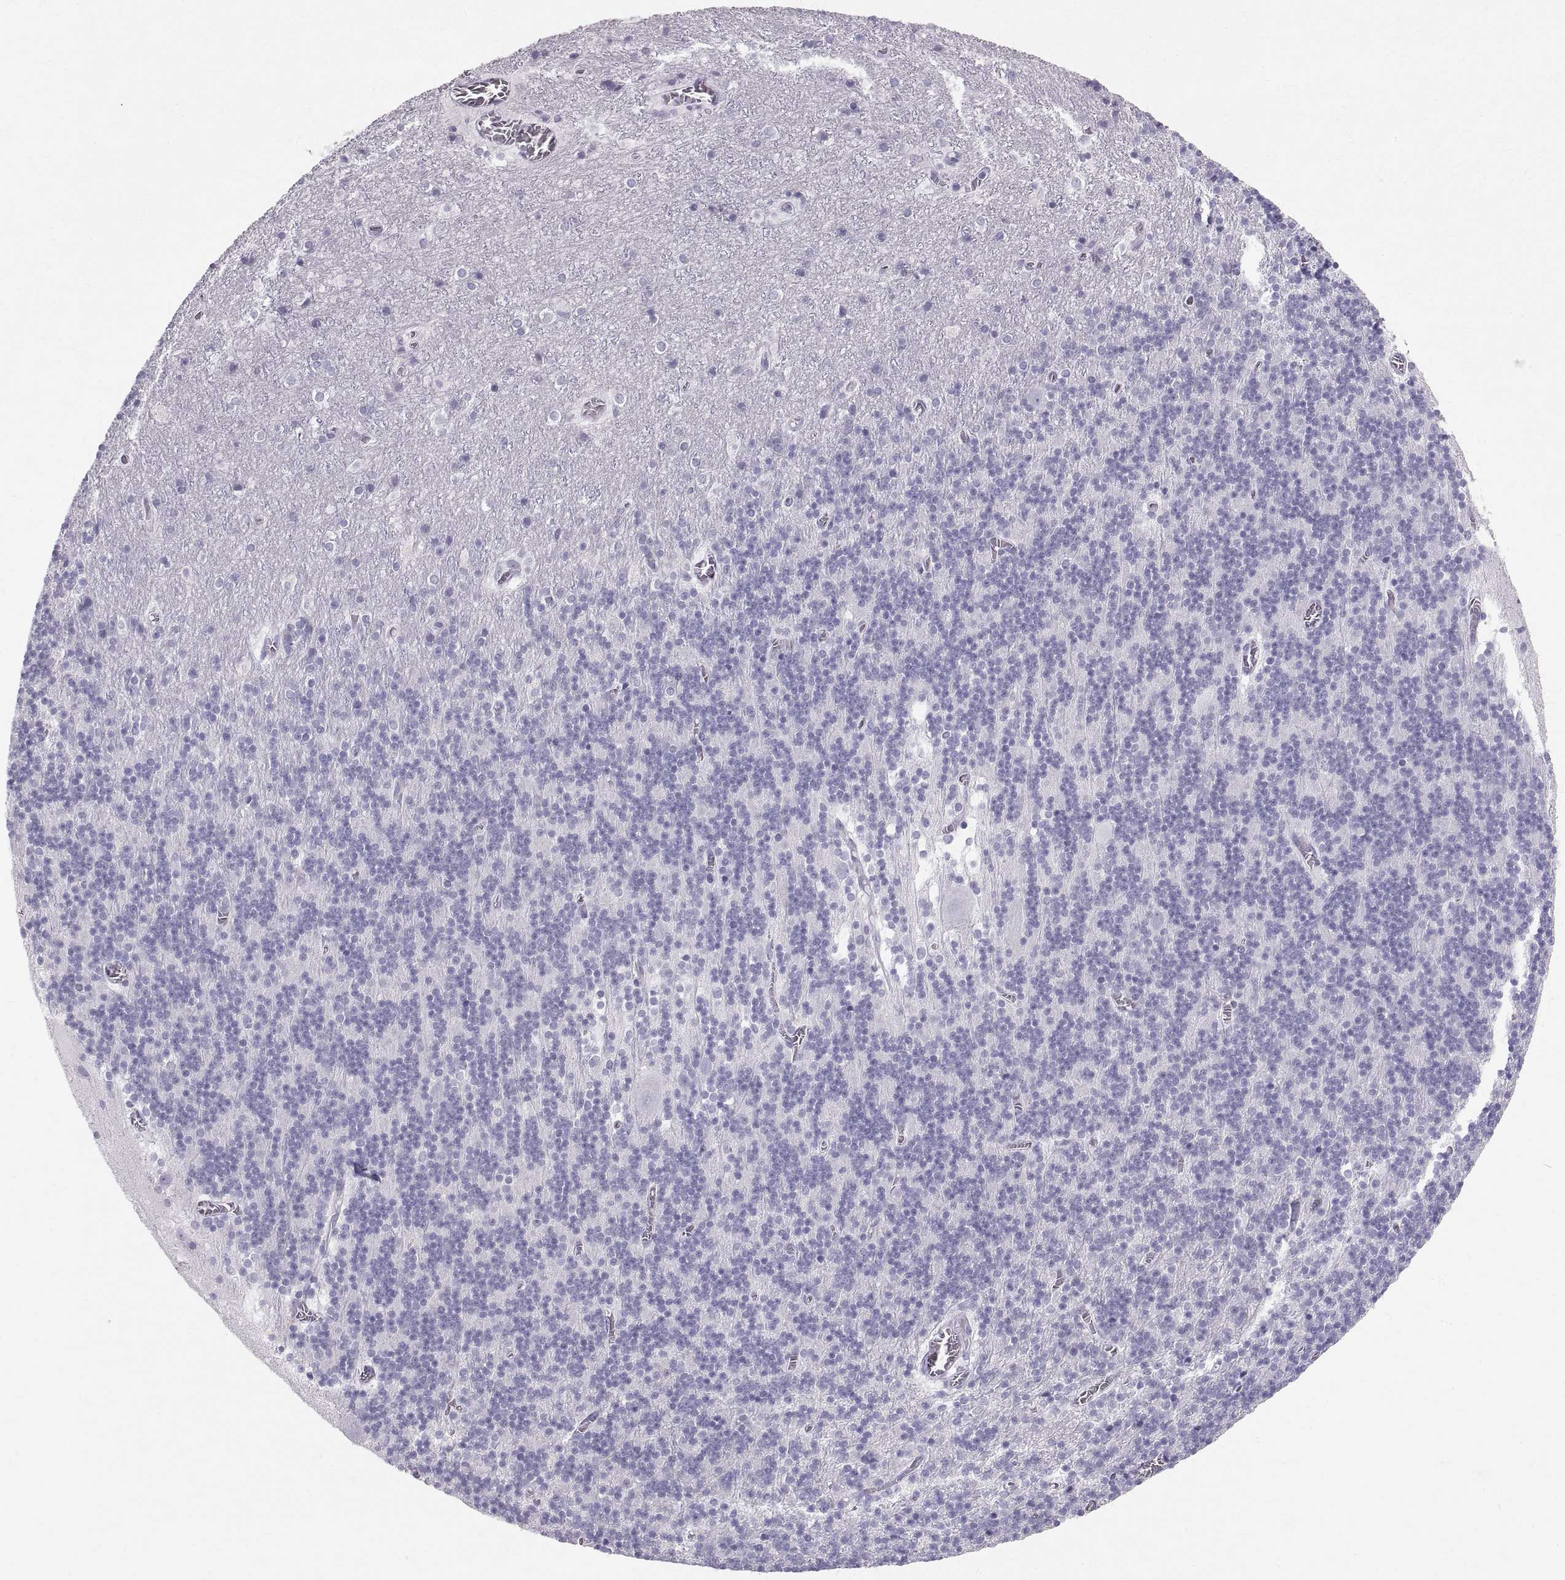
{"staining": {"intensity": "negative", "quantity": "none", "location": "none"}, "tissue": "cerebellum", "cell_type": "Cells in granular layer", "image_type": "normal", "snomed": [{"axis": "morphology", "description": "Normal tissue, NOS"}, {"axis": "topography", "description": "Cerebellum"}], "caption": "Cerebellum stained for a protein using IHC demonstrates no expression cells in granular layer.", "gene": "SLC22A6", "patient": {"sex": "male", "age": 70}}